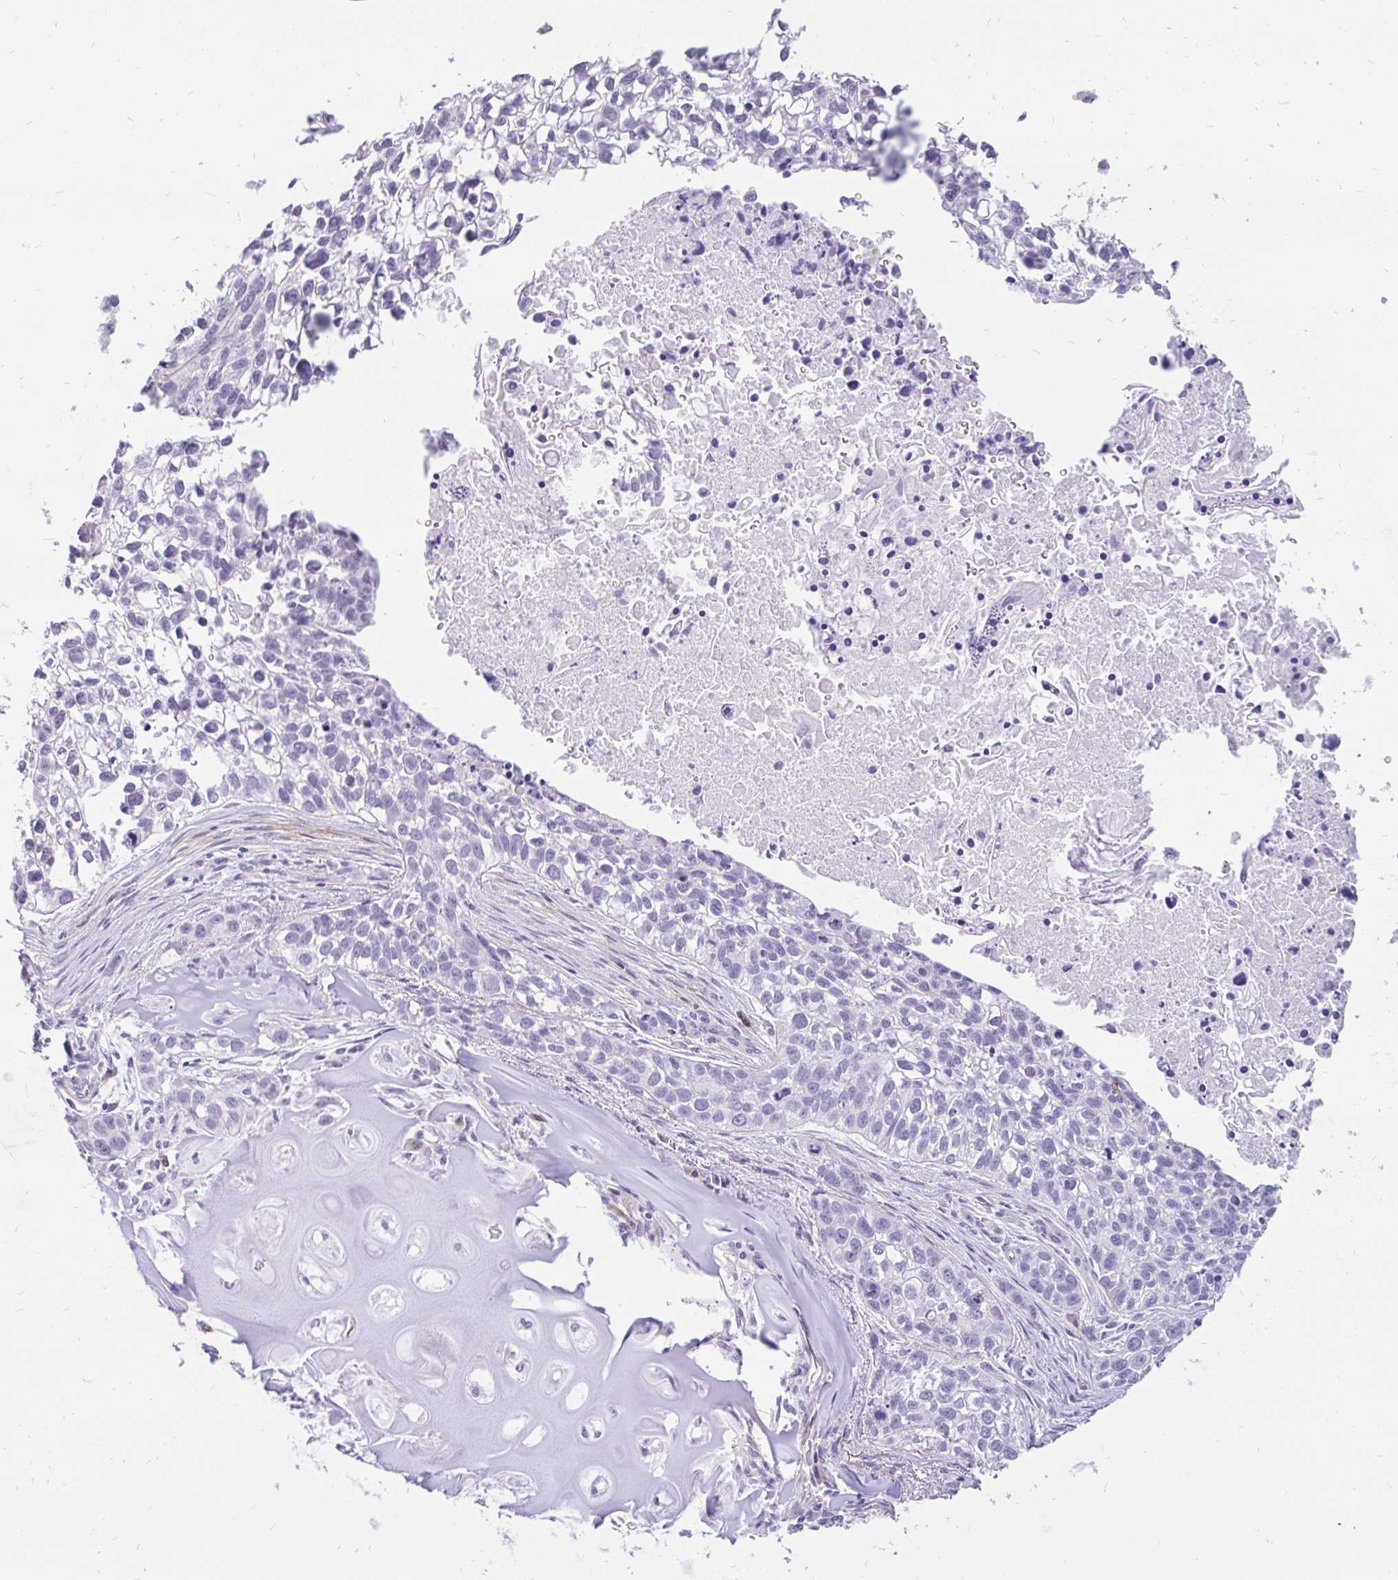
{"staining": {"intensity": "negative", "quantity": "none", "location": "none"}, "tissue": "lung cancer", "cell_type": "Tumor cells", "image_type": "cancer", "snomed": [{"axis": "morphology", "description": "Squamous cell carcinoma, NOS"}, {"axis": "topography", "description": "Lung"}], "caption": "Immunohistochemistry (IHC) histopathology image of human lung cancer (squamous cell carcinoma) stained for a protein (brown), which demonstrates no staining in tumor cells.", "gene": "EML5", "patient": {"sex": "male", "age": 74}}